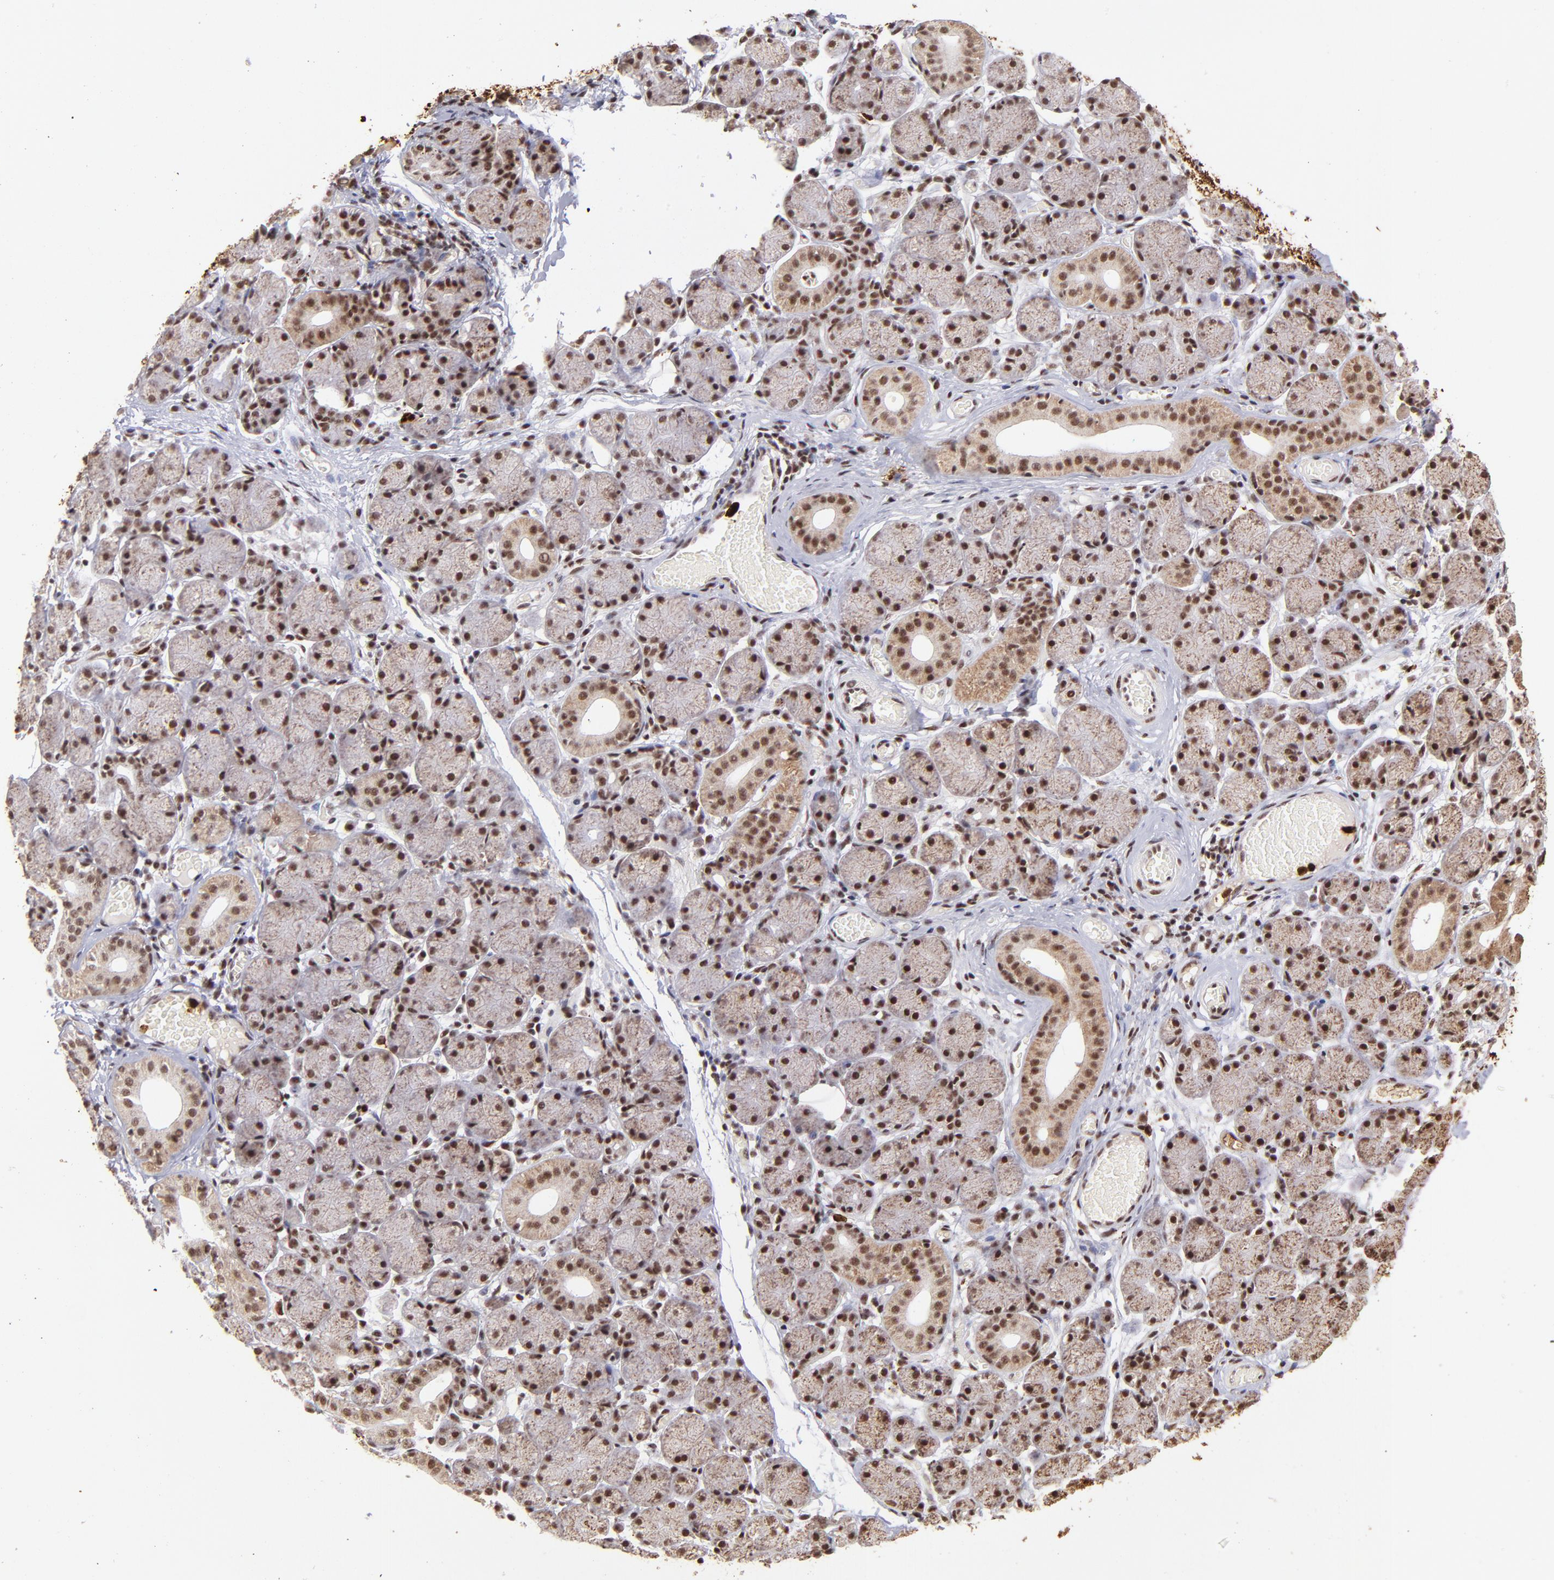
{"staining": {"intensity": "strong", "quantity": ">75%", "location": "nuclear"}, "tissue": "salivary gland", "cell_type": "Glandular cells", "image_type": "normal", "snomed": [{"axis": "morphology", "description": "Normal tissue, NOS"}, {"axis": "topography", "description": "Salivary gland"}], "caption": "Glandular cells reveal high levels of strong nuclear expression in about >75% of cells in benign salivary gland.", "gene": "ZFX", "patient": {"sex": "female", "age": 24}}